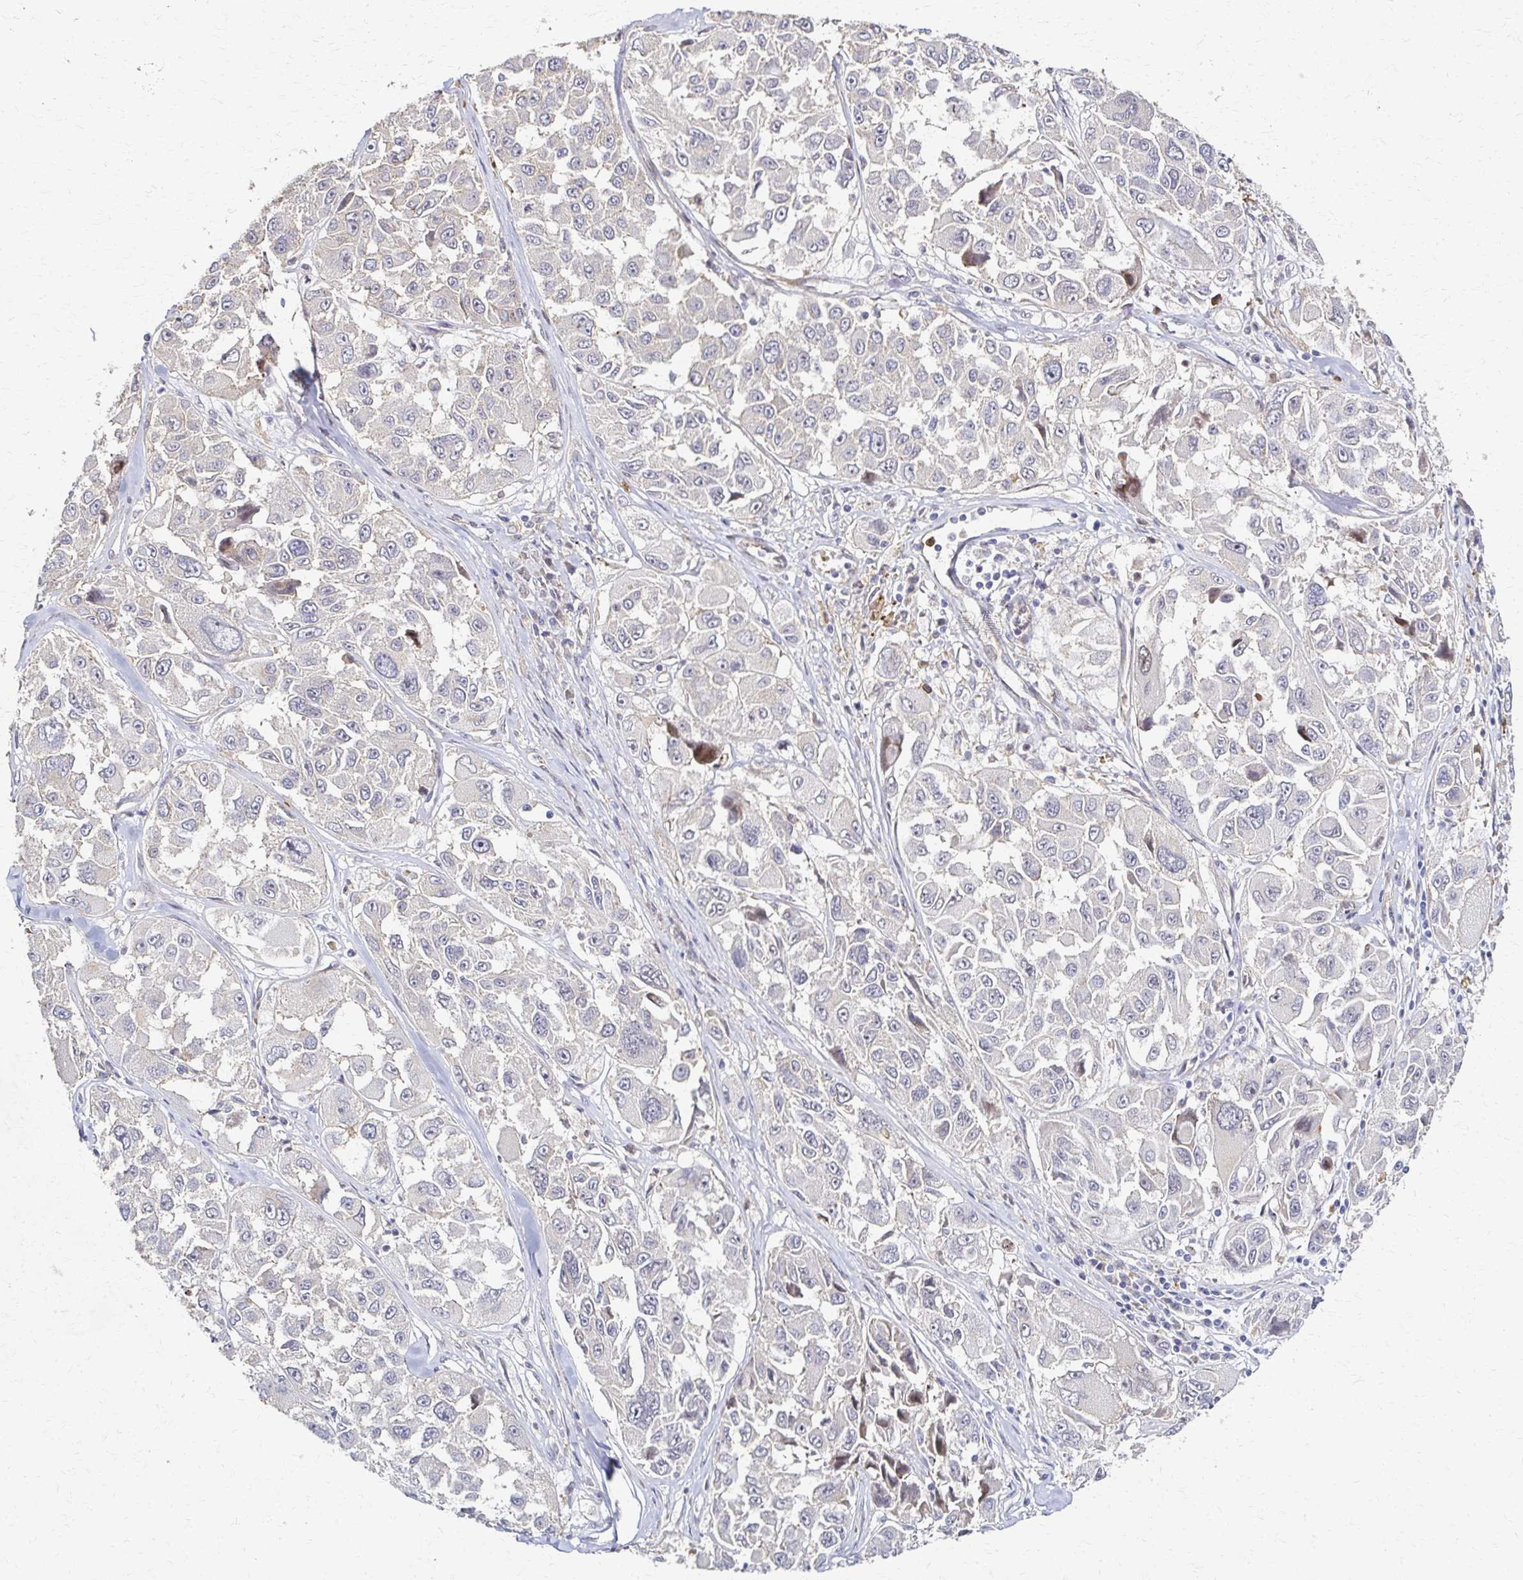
{"staining": {"intensity": "negative", "quantity": "none", "location": "none"}, "tissue": "melanoma", "cell_type": "Tumor cells", "image_type": "cancer", "snomed": [{"axis": "morphology", "description": "Malignant melanoma, NOS"}, {"axis": "topography", "description": "Skin"}], "caption": "A high-resolution image shows immunohistochemistry (IHC) staining of melanoma, which reveals no significant expression in tumor cells.", "gene": "SKA2", "patient": {"sex": "female", "age": 66}}